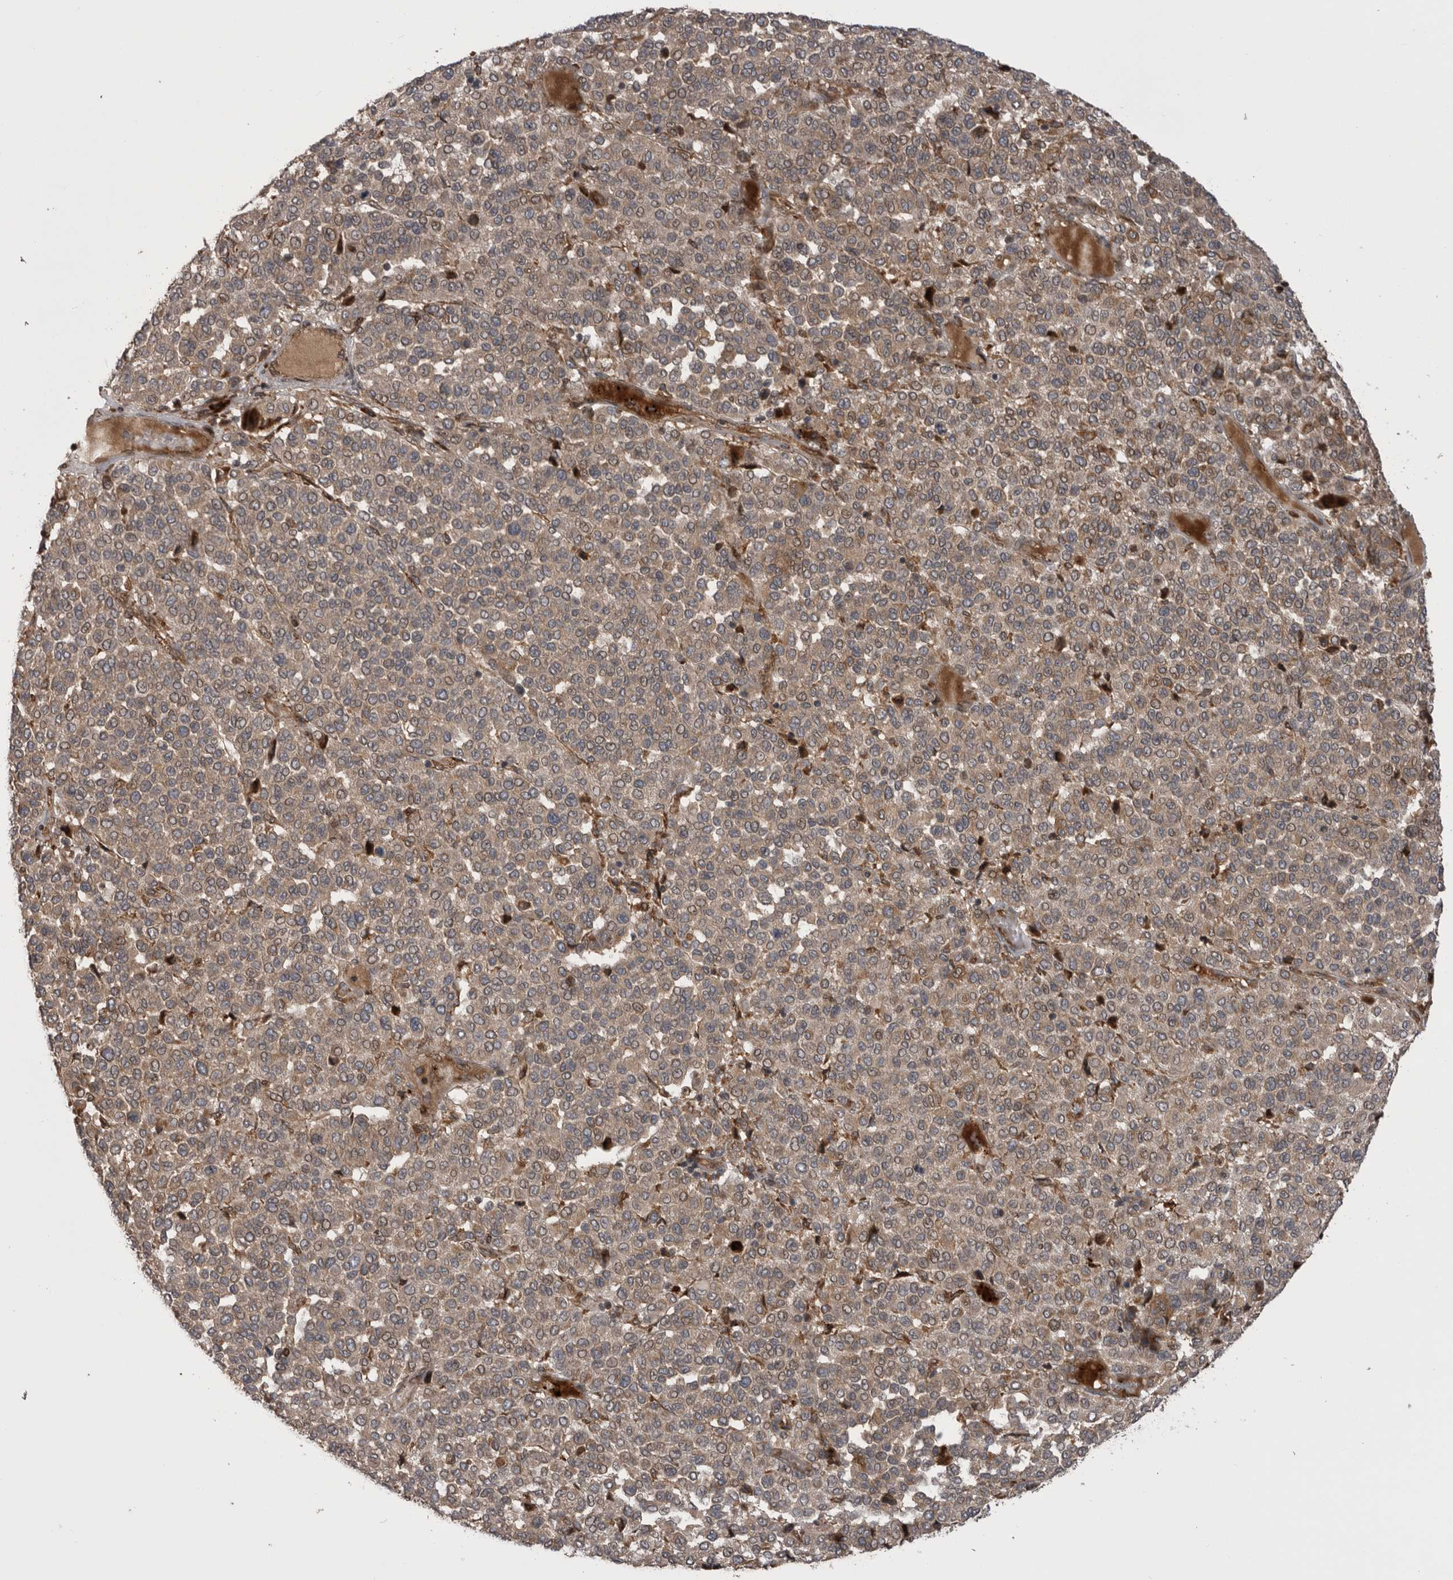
{"staining": {"intensity": "weak", "quantity": "25%-75%", "location": "cytoplasmic/membranous"}, "tissue": "melanoma", "cell_type": "Tumor cells", "image_type": "cancer", "snomed": [{"axis": "morphology", "description": "Malignant melanoma, Metastatic site"}, {"axis": "topography", "description": "Pancreas"}], "caption": "Malignant melanoma (metastatic site) stained with immunohistochemistry (IHC) demonstrates weak cytoplasmic/membranous expression in approximately 25%-75% of tumor cells. (brown staining indicates protein expression, while blue staining denotes nuclei).", "gene": "RAB3GAP2", "patient": {"sex": "female", "age": 30}}